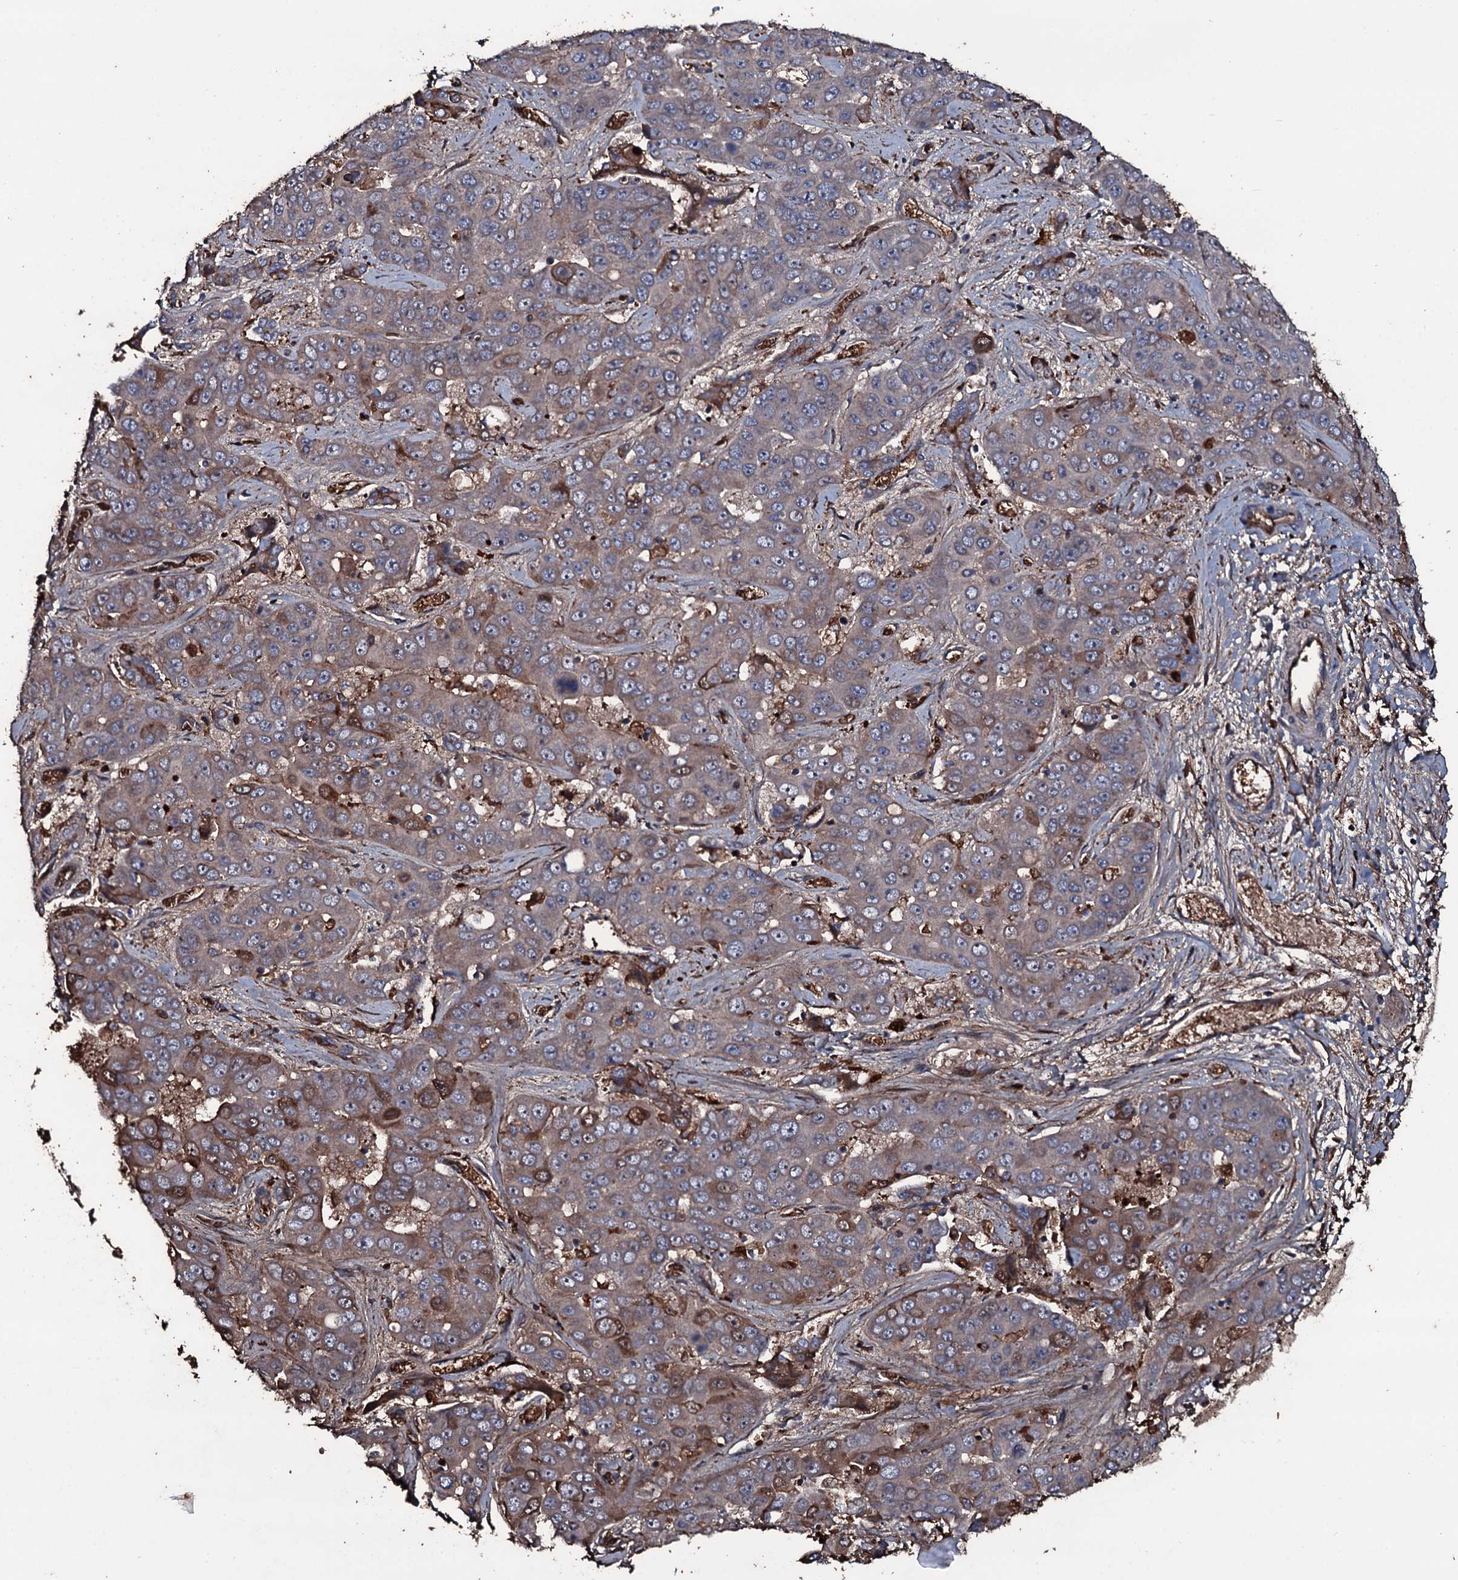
{"staining": {"intensity": "moderate", "quantity": "25%-75%", "location": "cytoplasmic/membranous"}, "tissue": "liver cancer", "cell_type": "Tumor cells", "image_type": "cancer", "snomed": [{"axis": "morphology", "description": "Cholangiocarcinoma"}, {"axis": "topography", "description": "Liver"}], "caption": "Moderate cytoplasmic/membranous staining is seen in approximately 25%-75% of tumor cells in liver cancer.", "gene": "ZSWIM8", "patient": {"sex": "female", "age": 52}}